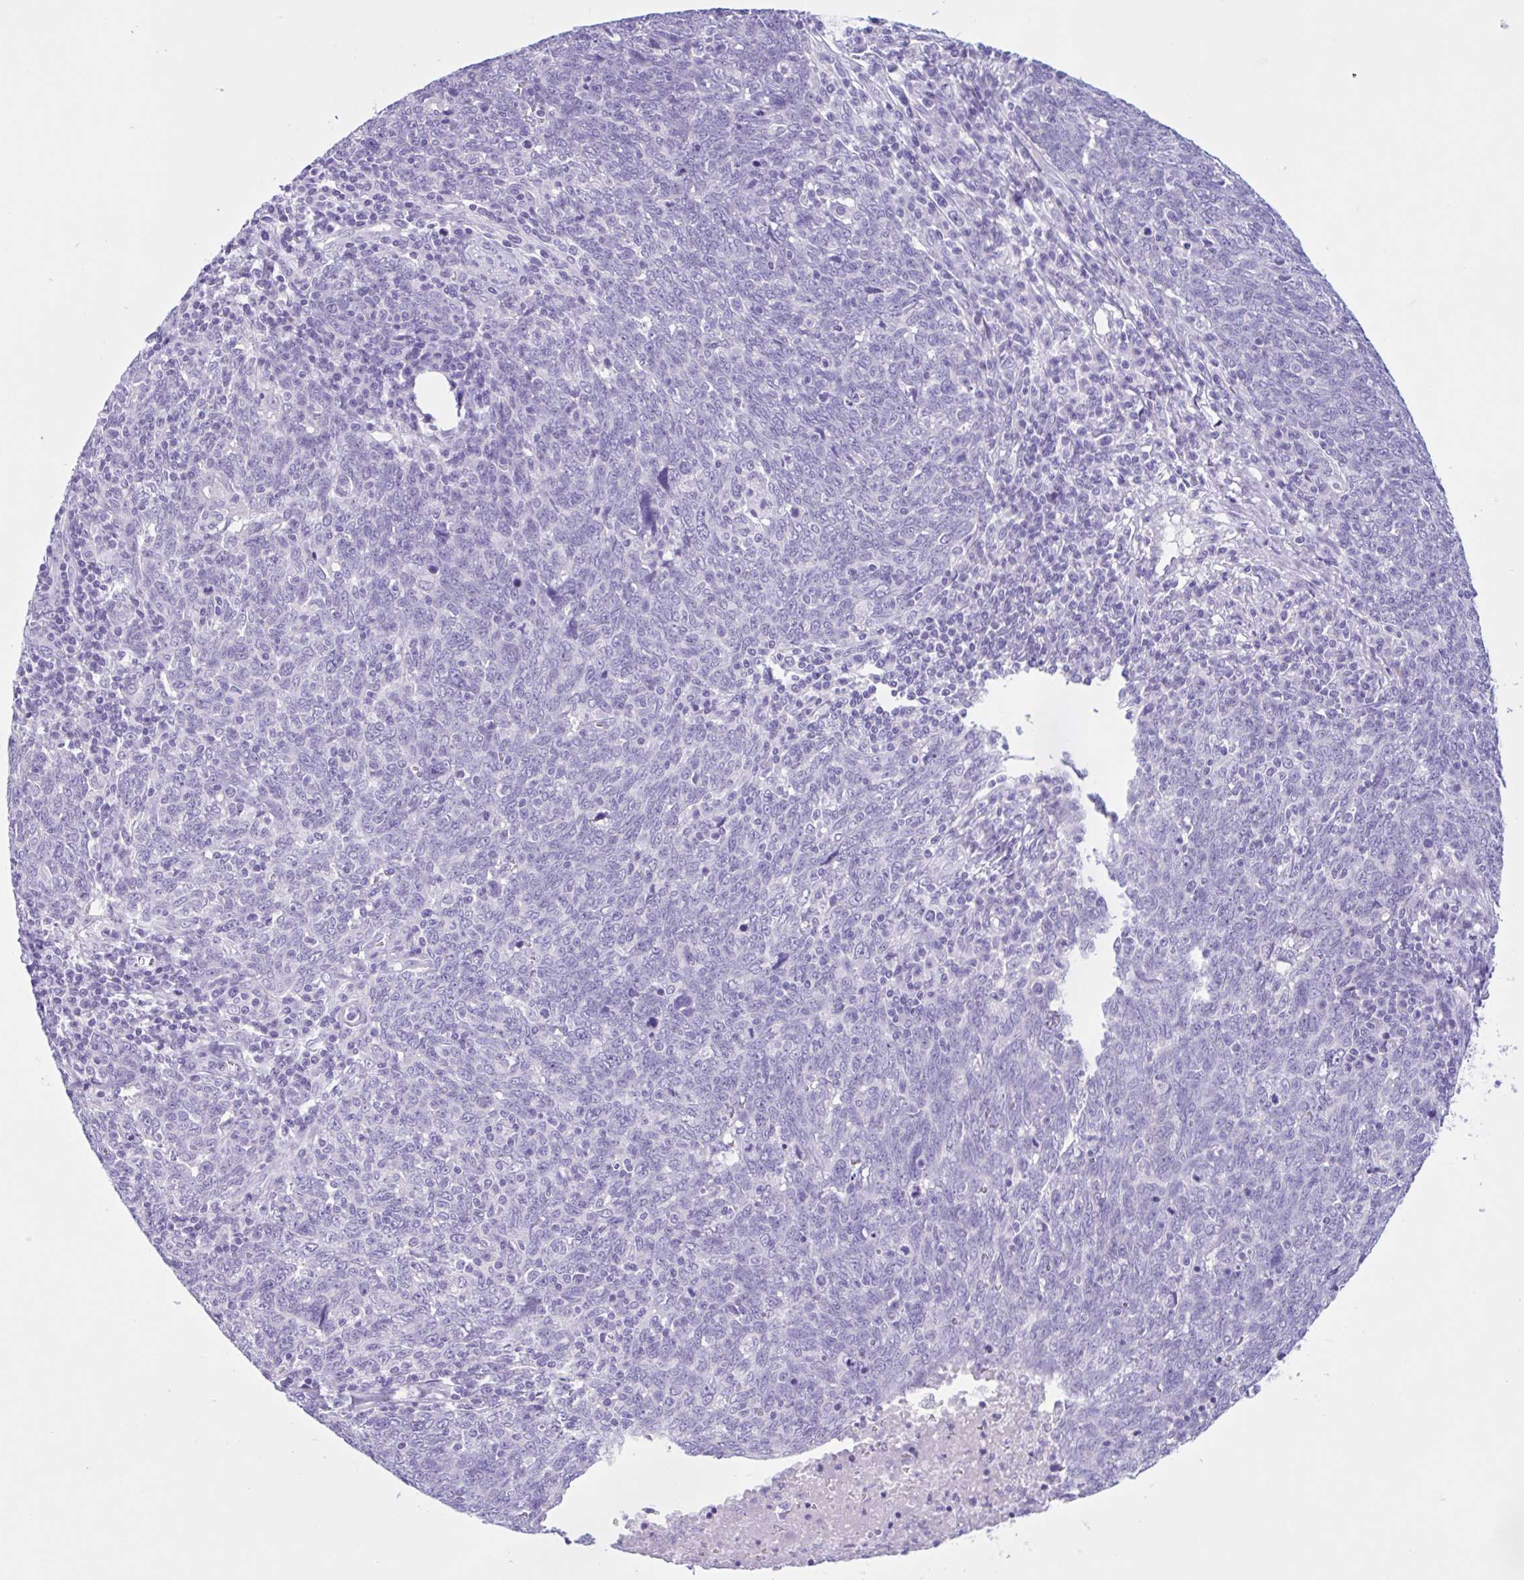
{"staining": {"intensity": "negative", "quantity": "none", "location": "none"}, "tissue": "lung cancer", "cell_type": "Tumor cells", "image_type": "cancer", "snomed": [{"axis": "morphology", "description": "Squamous cell carcinoma, NOS"}, {"axis": "topography", "description": "Lung"}], "caption": "This is a micrograph of IHC staining of lung cancer, which shows no positivity in tumor cells.", "gene": "ZNF319", "patient": {"sex": "female", "age": 72}}